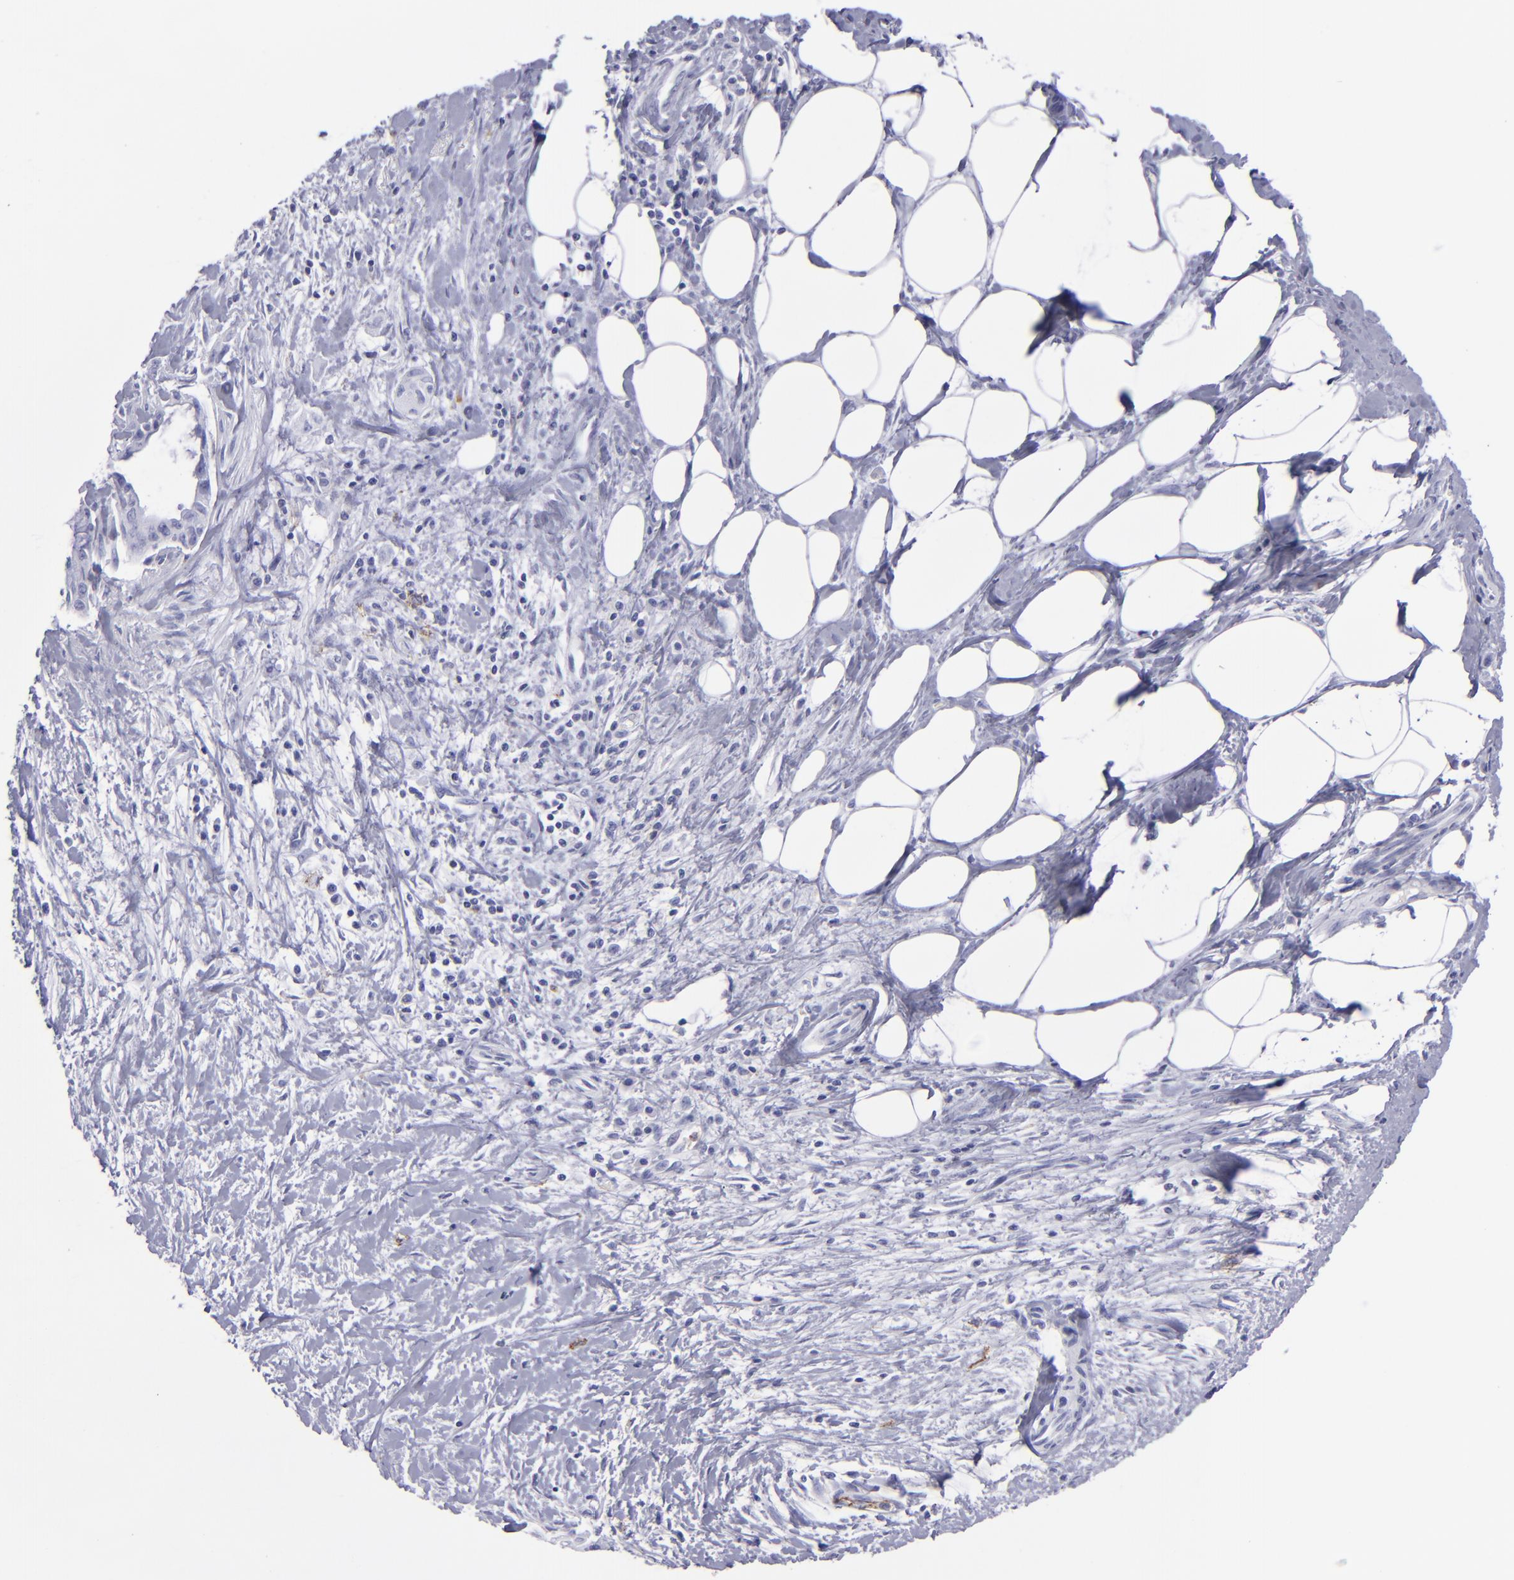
{"staining": {"intensity": "negative", "quantity": "none", "location": "none"}, "tissue": "pancreatic cancer", "cell_type": "Tumor cells", "image_type": "cancer", "snomed": [{"axis": "morphology", "description": "Adenocarcinoma, NOS"}, {"axis": "topography", "description": "Pancreas"}], "caption": "Immunohistochemistry (IHC) of adenocarcinoma (pancreatic) demonstrates no staining in tumor cells. (DAB (3,3'-diaminobenzidine) immunohistochemistry (IHC) with hematoxylin counter stain).", "gene": "SELPLG", "patient": {"sex": "male", "age": 59}}